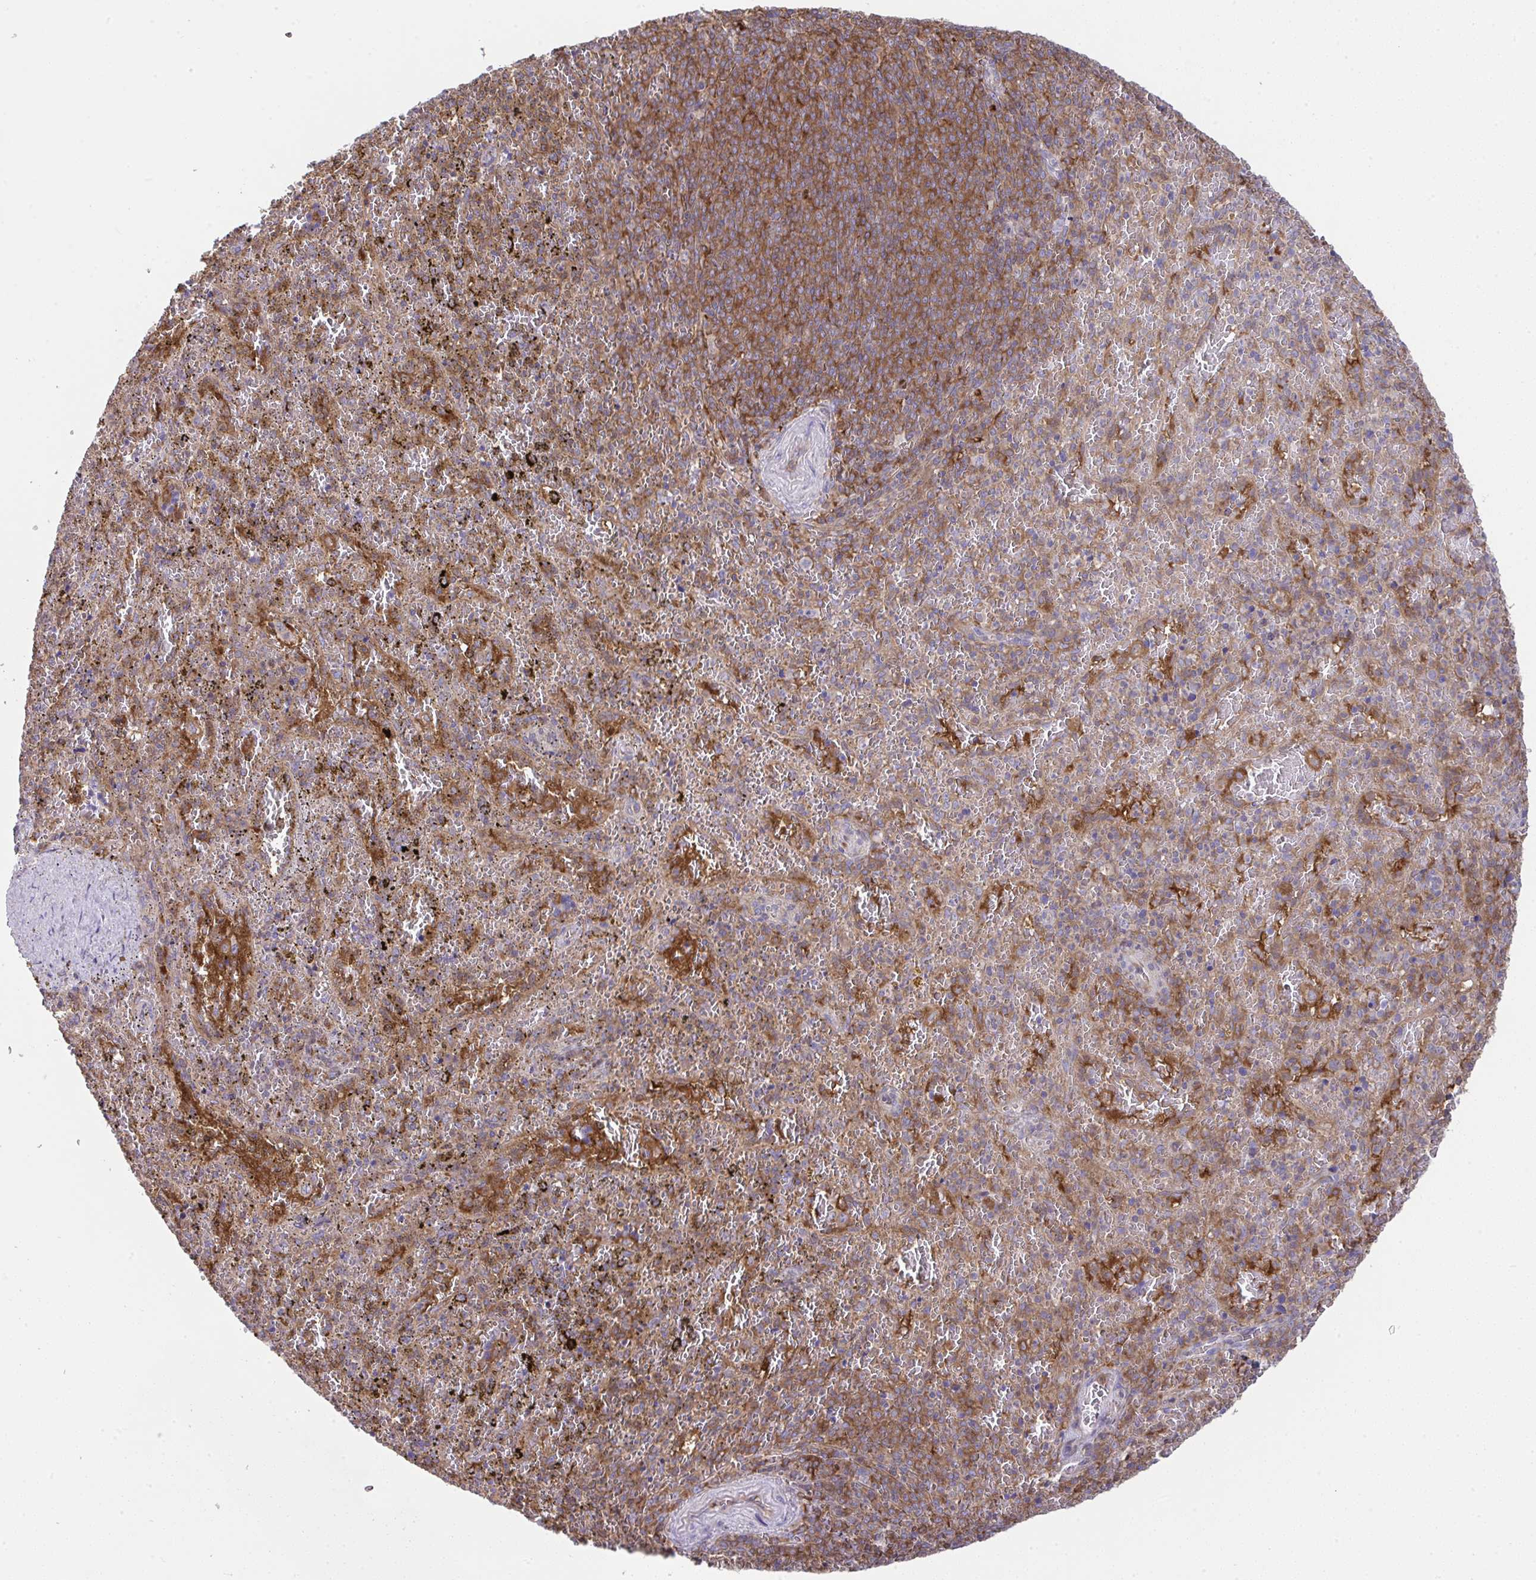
{"staining": {"intensity": "moderate", "quantity": ">75%", "location": "cytoplasmic/membranous"}, "tissue": "spleen", "cell_type": "Cells in red pulp", "image_type": "normal", "snomed": [{"axis": "morphology", "description": "Normal tissue, NOS"}, {"axis": "topography", "description": "Spleen"}], "caption": "The micrograph displays staining of normal spleen, revealing moderate cytoplasmic/membranous protein positivity (brown color) within cells in red pulp. Using DAB (brown) and hematoxylin (blue) stains, captured at high magnification using brightfield microscopy.", "gene": "ALDH16A1", "patient": {"sex": "female", "age": 50}}